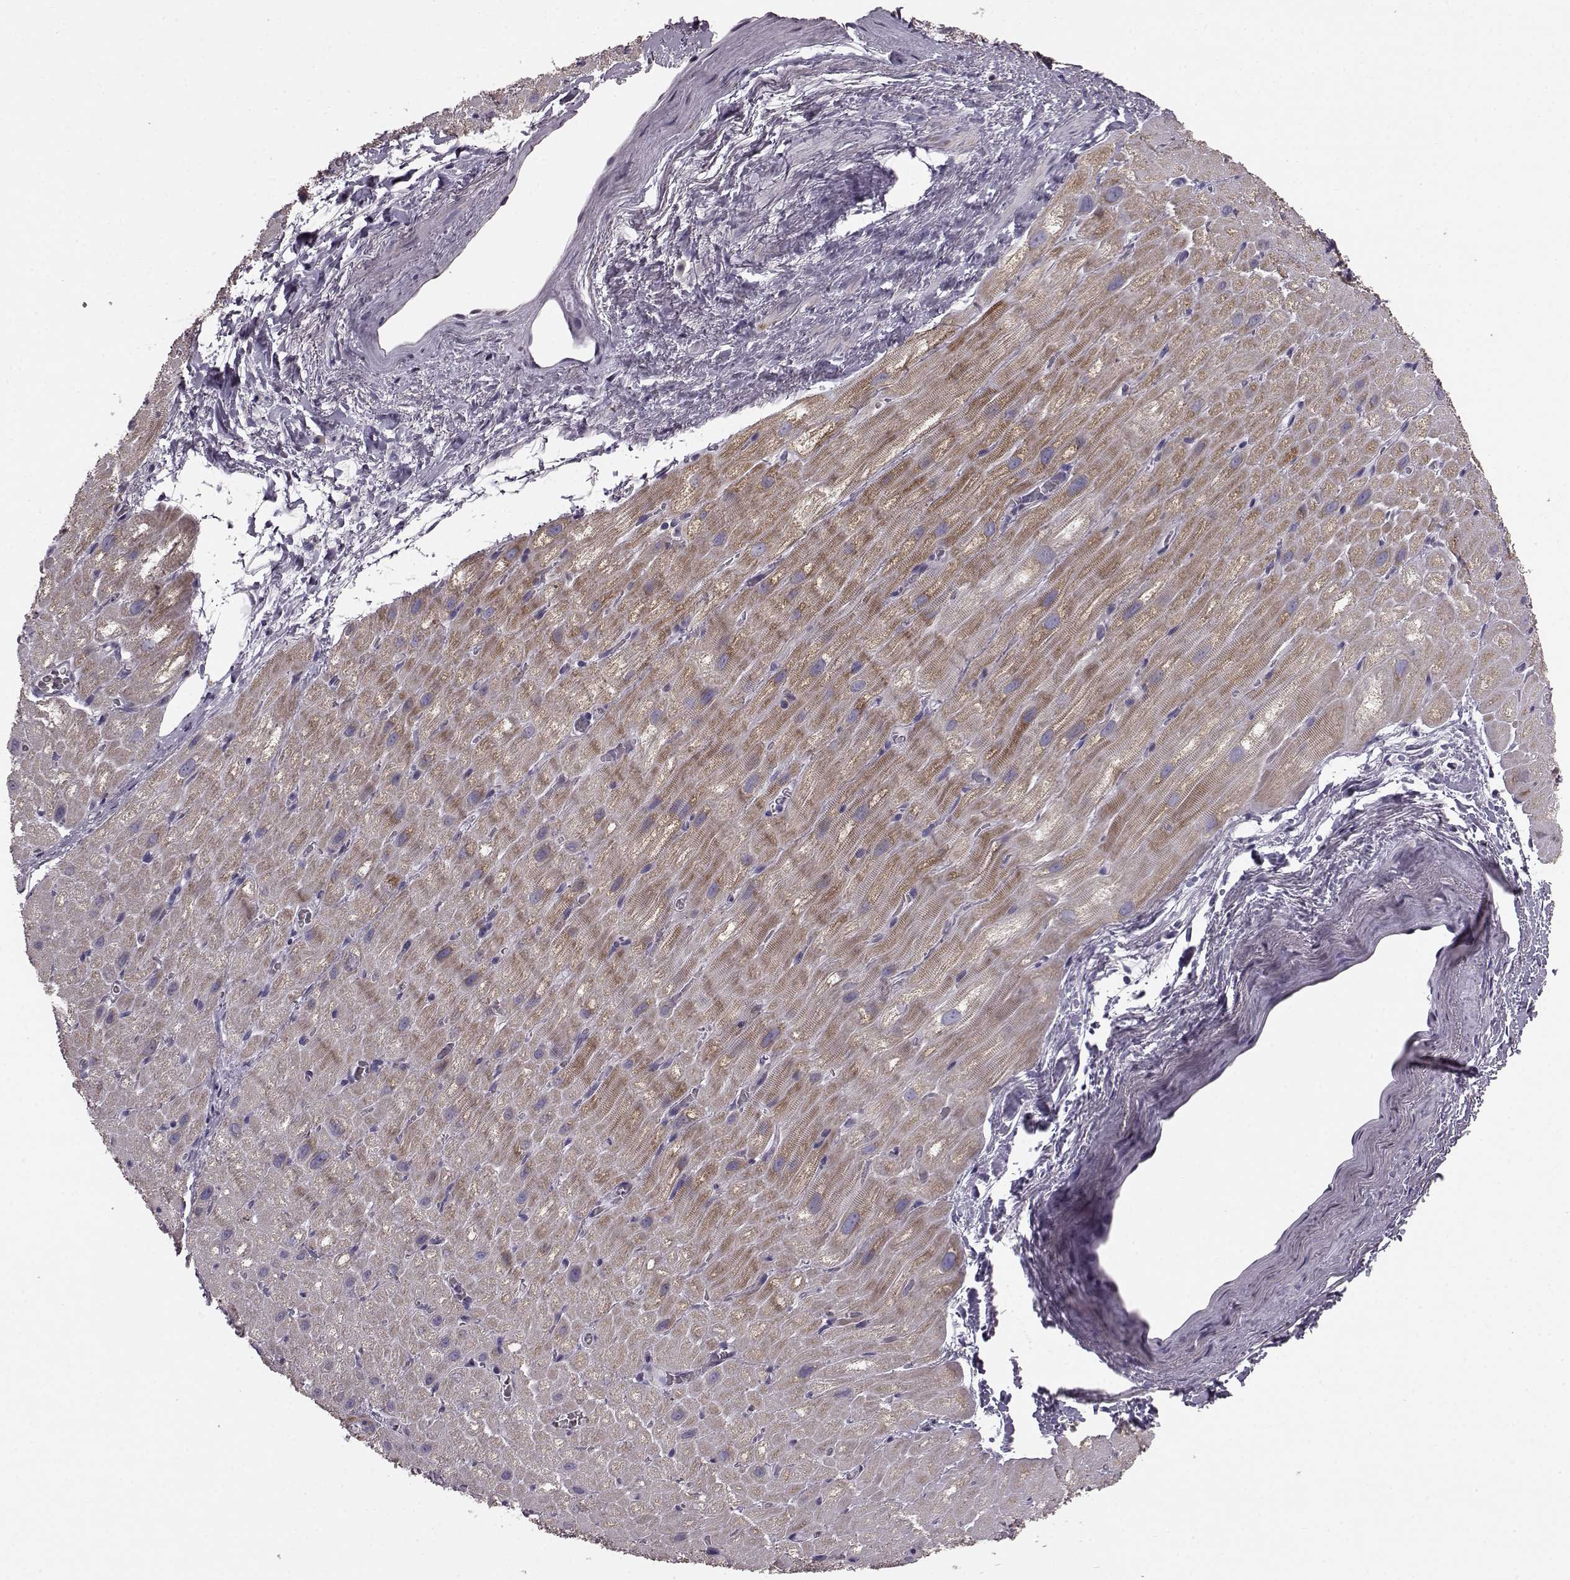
{"staining": {"intensity": "moderate", "quantity": ">75%", "location": "cytoplasmic/membranous"}, "tissue": "heart muscle", "cell_type": "Cardiomyocytes", "image_type": "normal", "snomed": [{"axis": "morphology", "description": "Normal tissue, NOS"}, {"axis": "topography", "description": "Heart"}], "caption": "Immunohistochemistry staining of normal heart muscle, which demonstrates medium levels of moderate cytoplasmic/membranous positivity in approximately >75% of cardiomyocytes indicating moderate cytoplasmic/membranous protein staining. The staining was performed using DAB (brown) for protein detection and nuclei were counterstained in hematoxylin (blue).", "gene": "ATP5MF", "patient": {"sex": "male", "age": 61}}